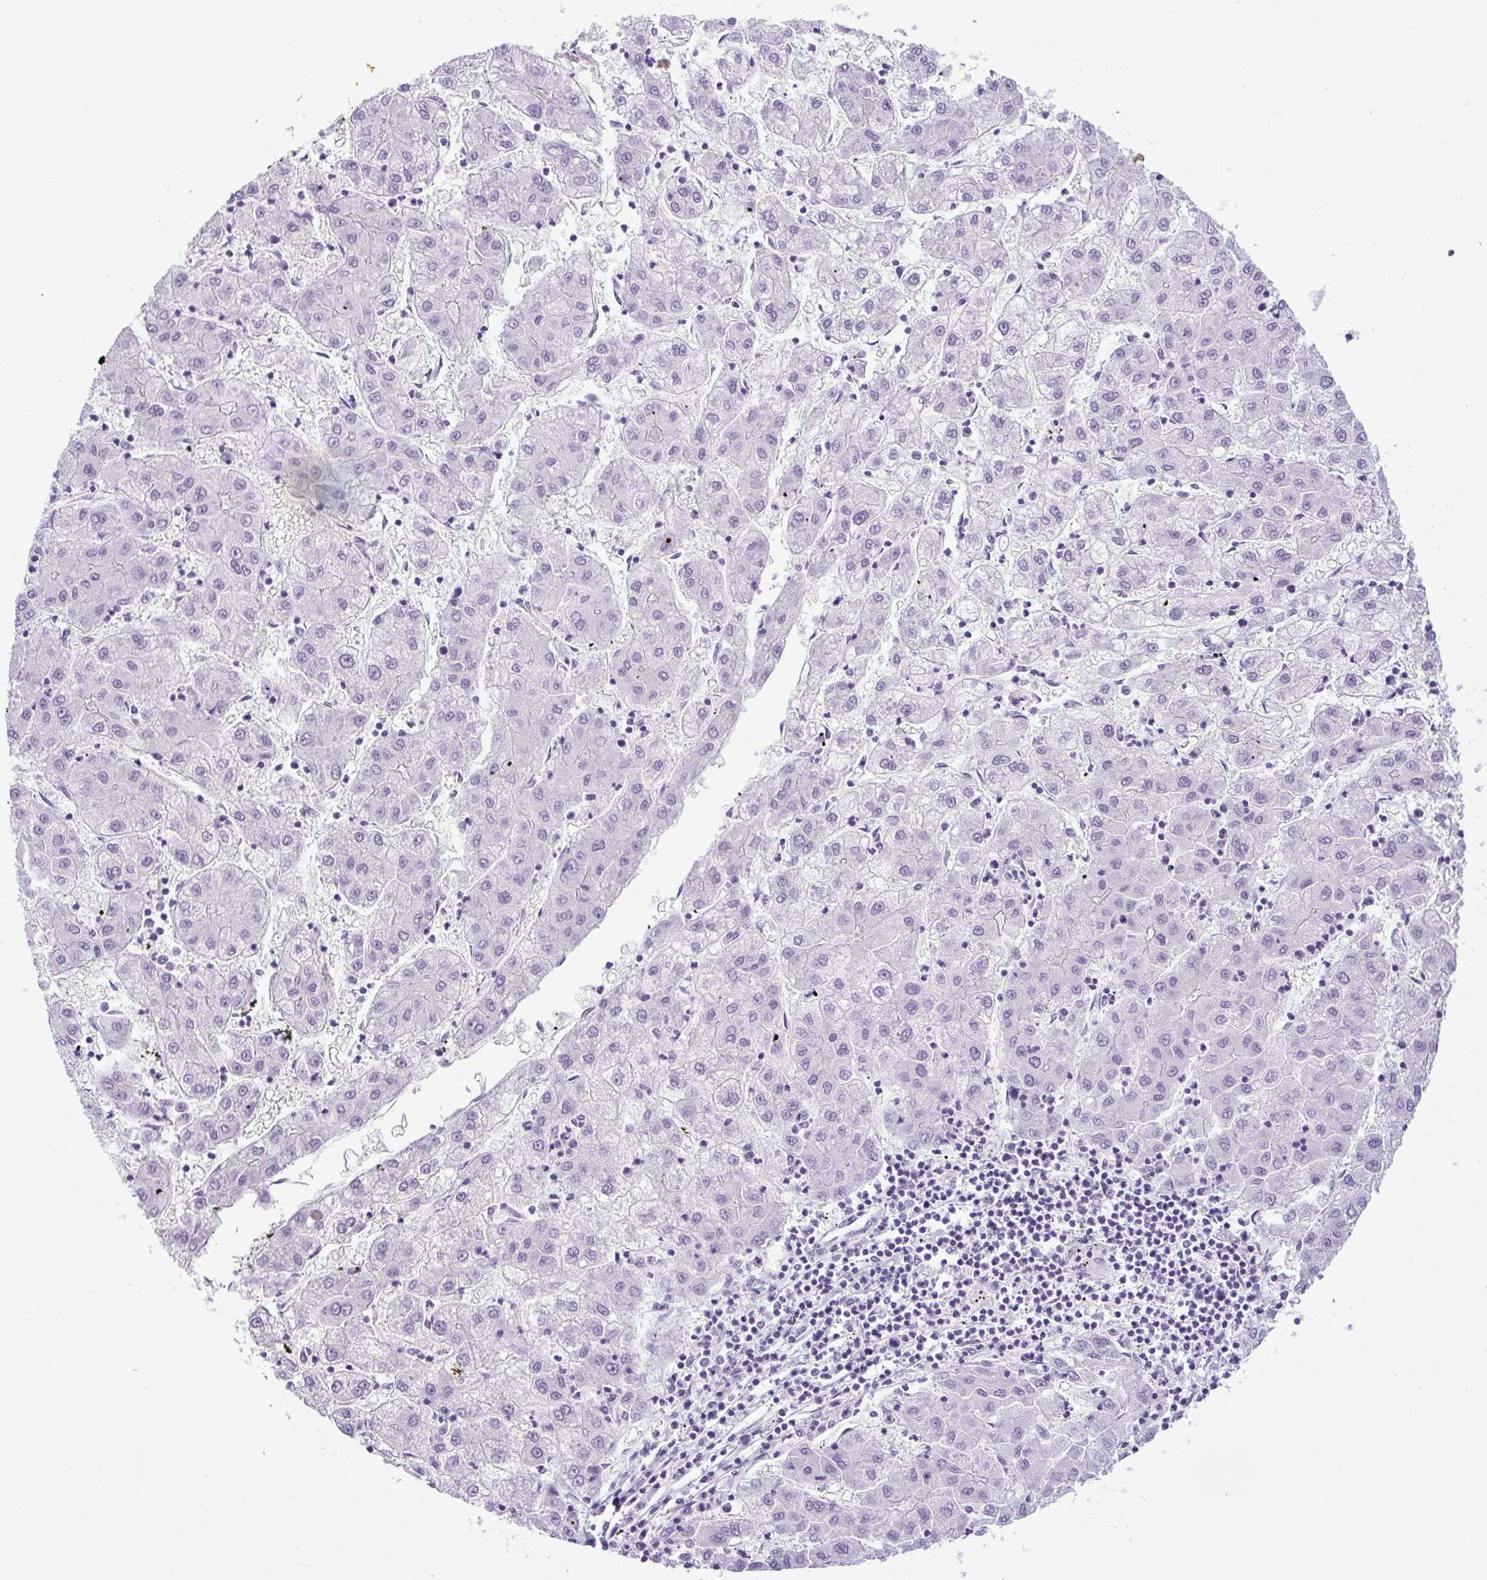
{"staining": {"intensity": "negative", "quantity": "none", "location": "none"}, "tissue": "liver cancer", "cell_type": "Tumor cells", "image_type": "cancer", "snomed": [{"axis": "morphology", "description": "Carcinoma, Hepatocellular, NOS"}, {"axis": "topography", "description": "Liver"}], "caption": "DAB (3,3'-diaminobenzidine) immunohistochemical staining of human hepatocellular carcinoma (liver) displays no significant staining in tumor cells.", "gene": "KPNA1", "patient": {"sex": "male", "age": 72}}